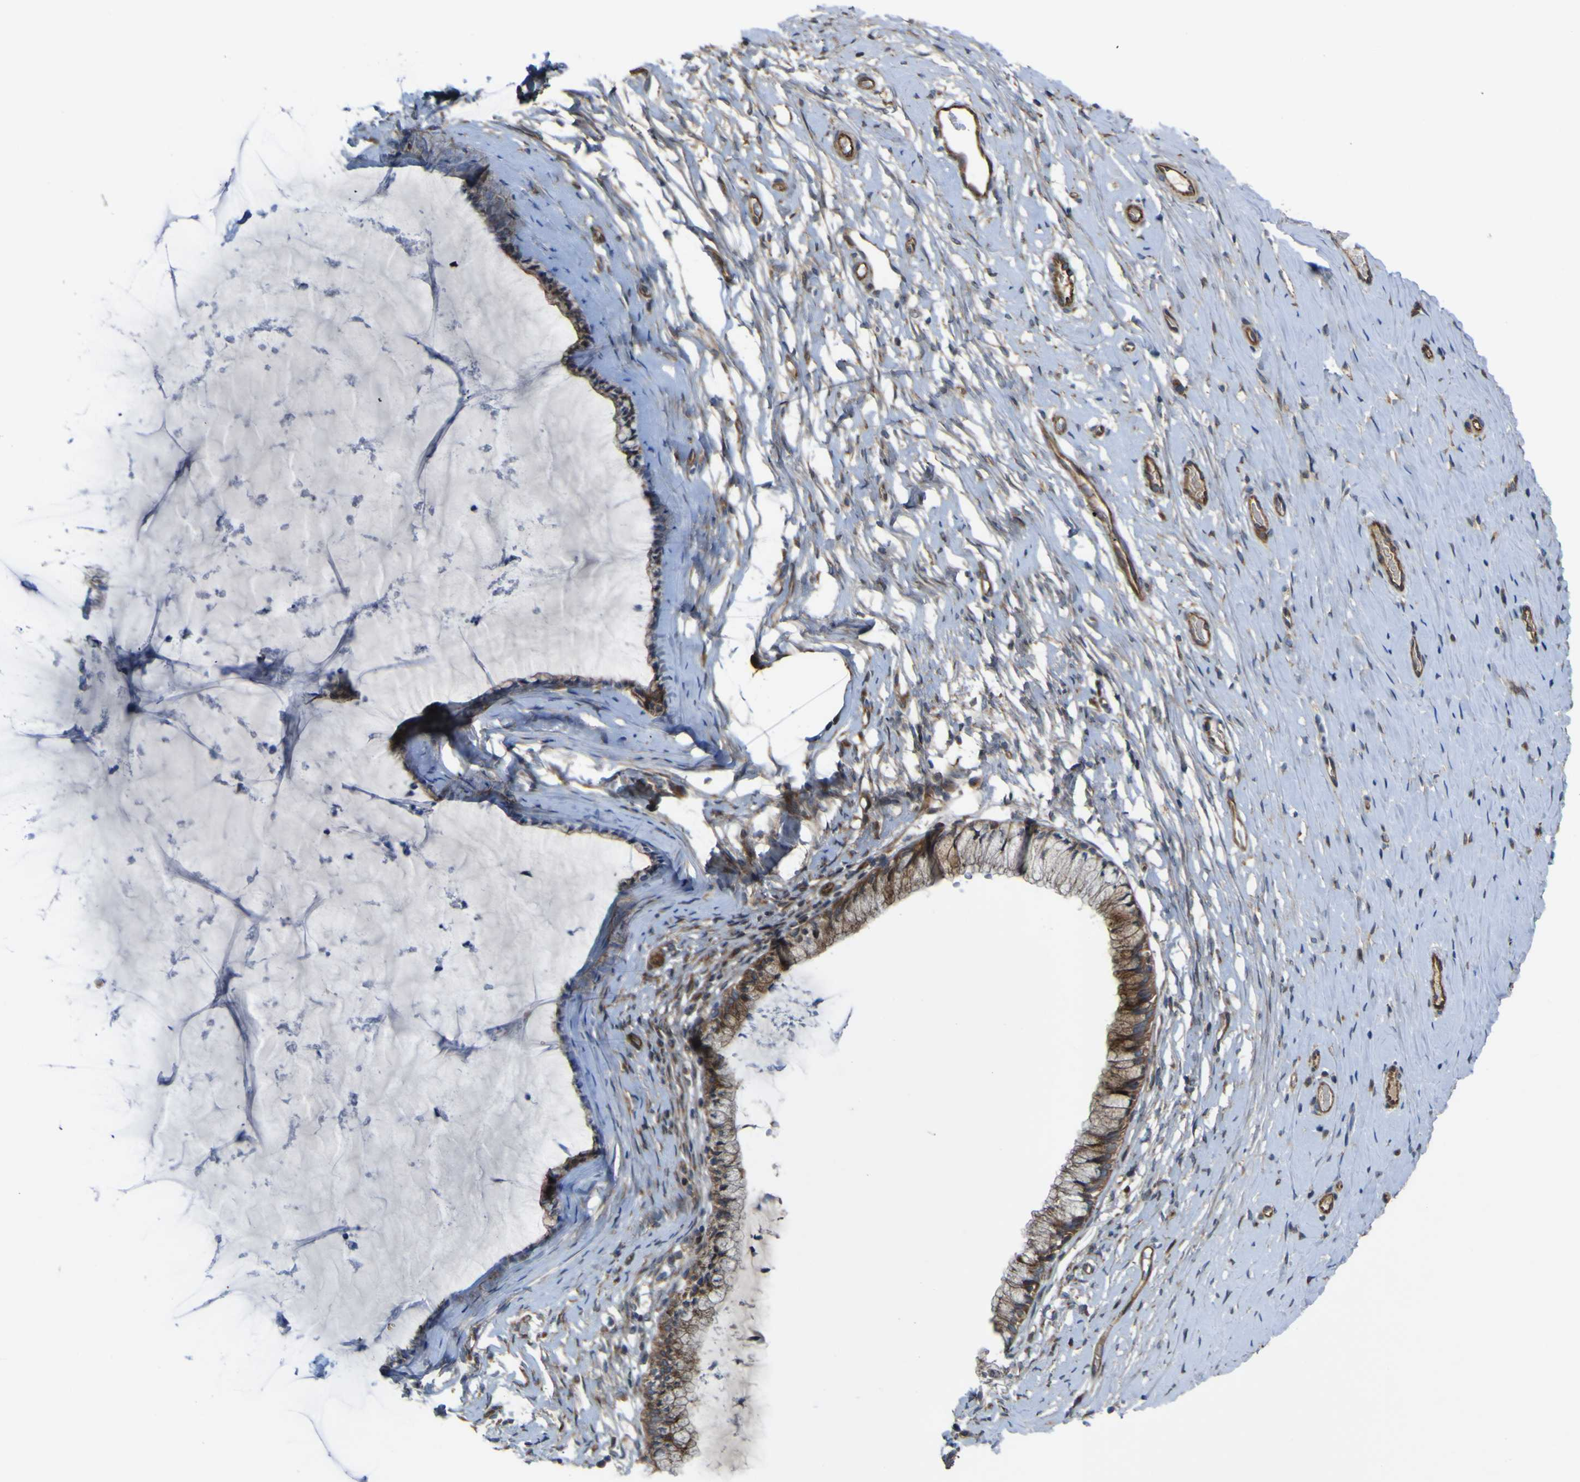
{"staining": {"intensity": "moderate", "quantity": ">75%", "location": "cytoplasmic/membranous"}, "tissue": "cervix", "cell_type": "Glandular cells", "image_type": "normal", "snomed": [{"axis": "morphology", "description": "Normal tissue, NOS"}, {"axis": "topography", "description": "Cervix"}], "caption": "Cervix stained with DAB (3,3'-diaminobenzidine) immunohistochemistry (IHC) reveals medium levels of moderate cytoplasmic/membranous positivity in approximately >75% of glandular cells.", "gene": "FBXO30", "patient": {"sex": "female", "age": 39}}